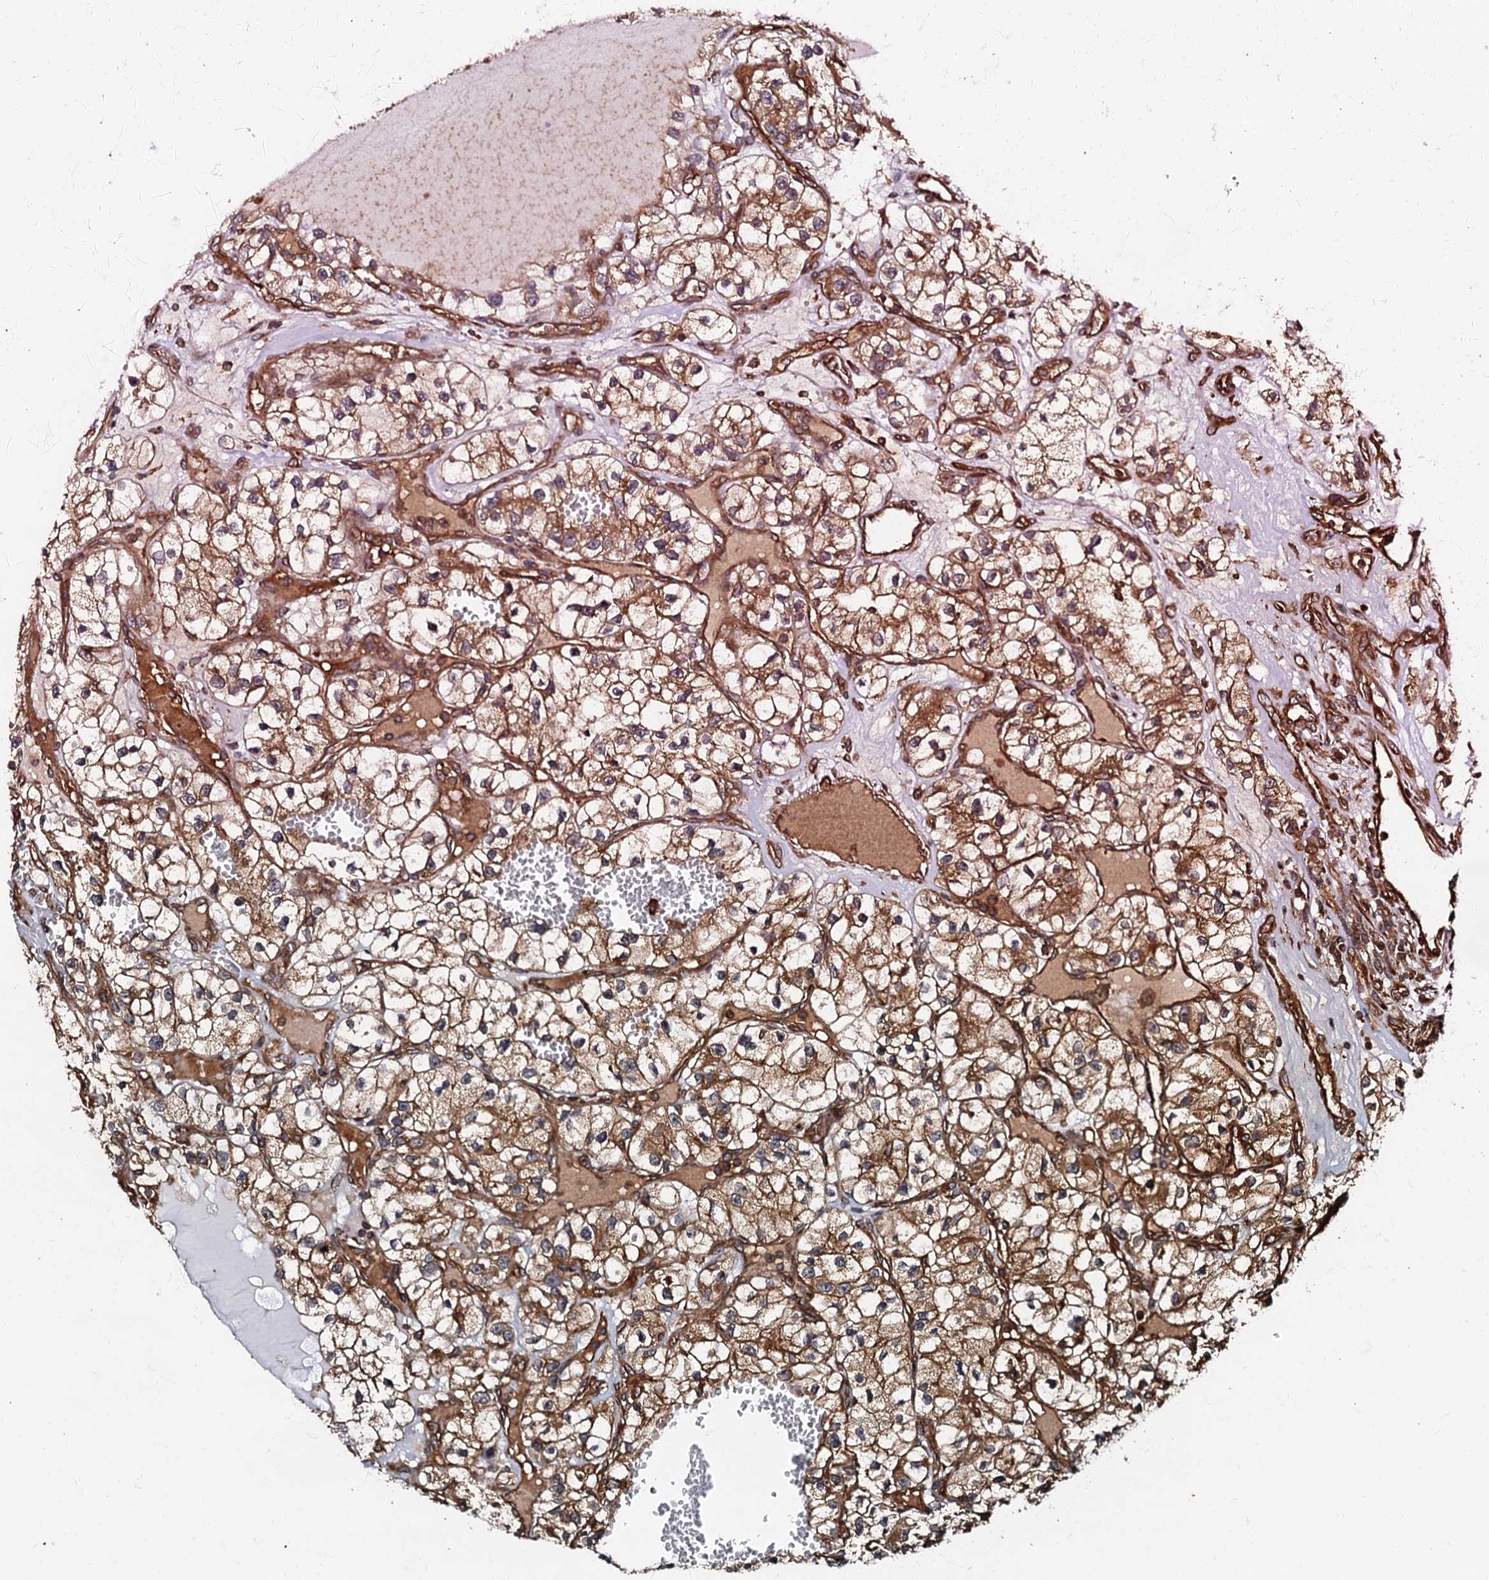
{"staining": {"intensity": "moderate", "quantity": ">75%", "location": "cytoplasmic/membranous"}, "tissue": "renal cancer", "cell_type": "Tumor cells", "image_type": "cancer", "snomed": [{"axis": "morphology", "description": "Adenocarcinoma, NOS"}, {"axis": "topography", "description": "Kidney"}], "caption": "There is medium levels of moderate cytoplasmic/membranous positivity in tumor cells of adenocarcinoma (renal), as demonstrated by immunohistochemical staining (brown color).", "gene": "BLOC1S6", "patient": {"sex": "female", "age": 57}}